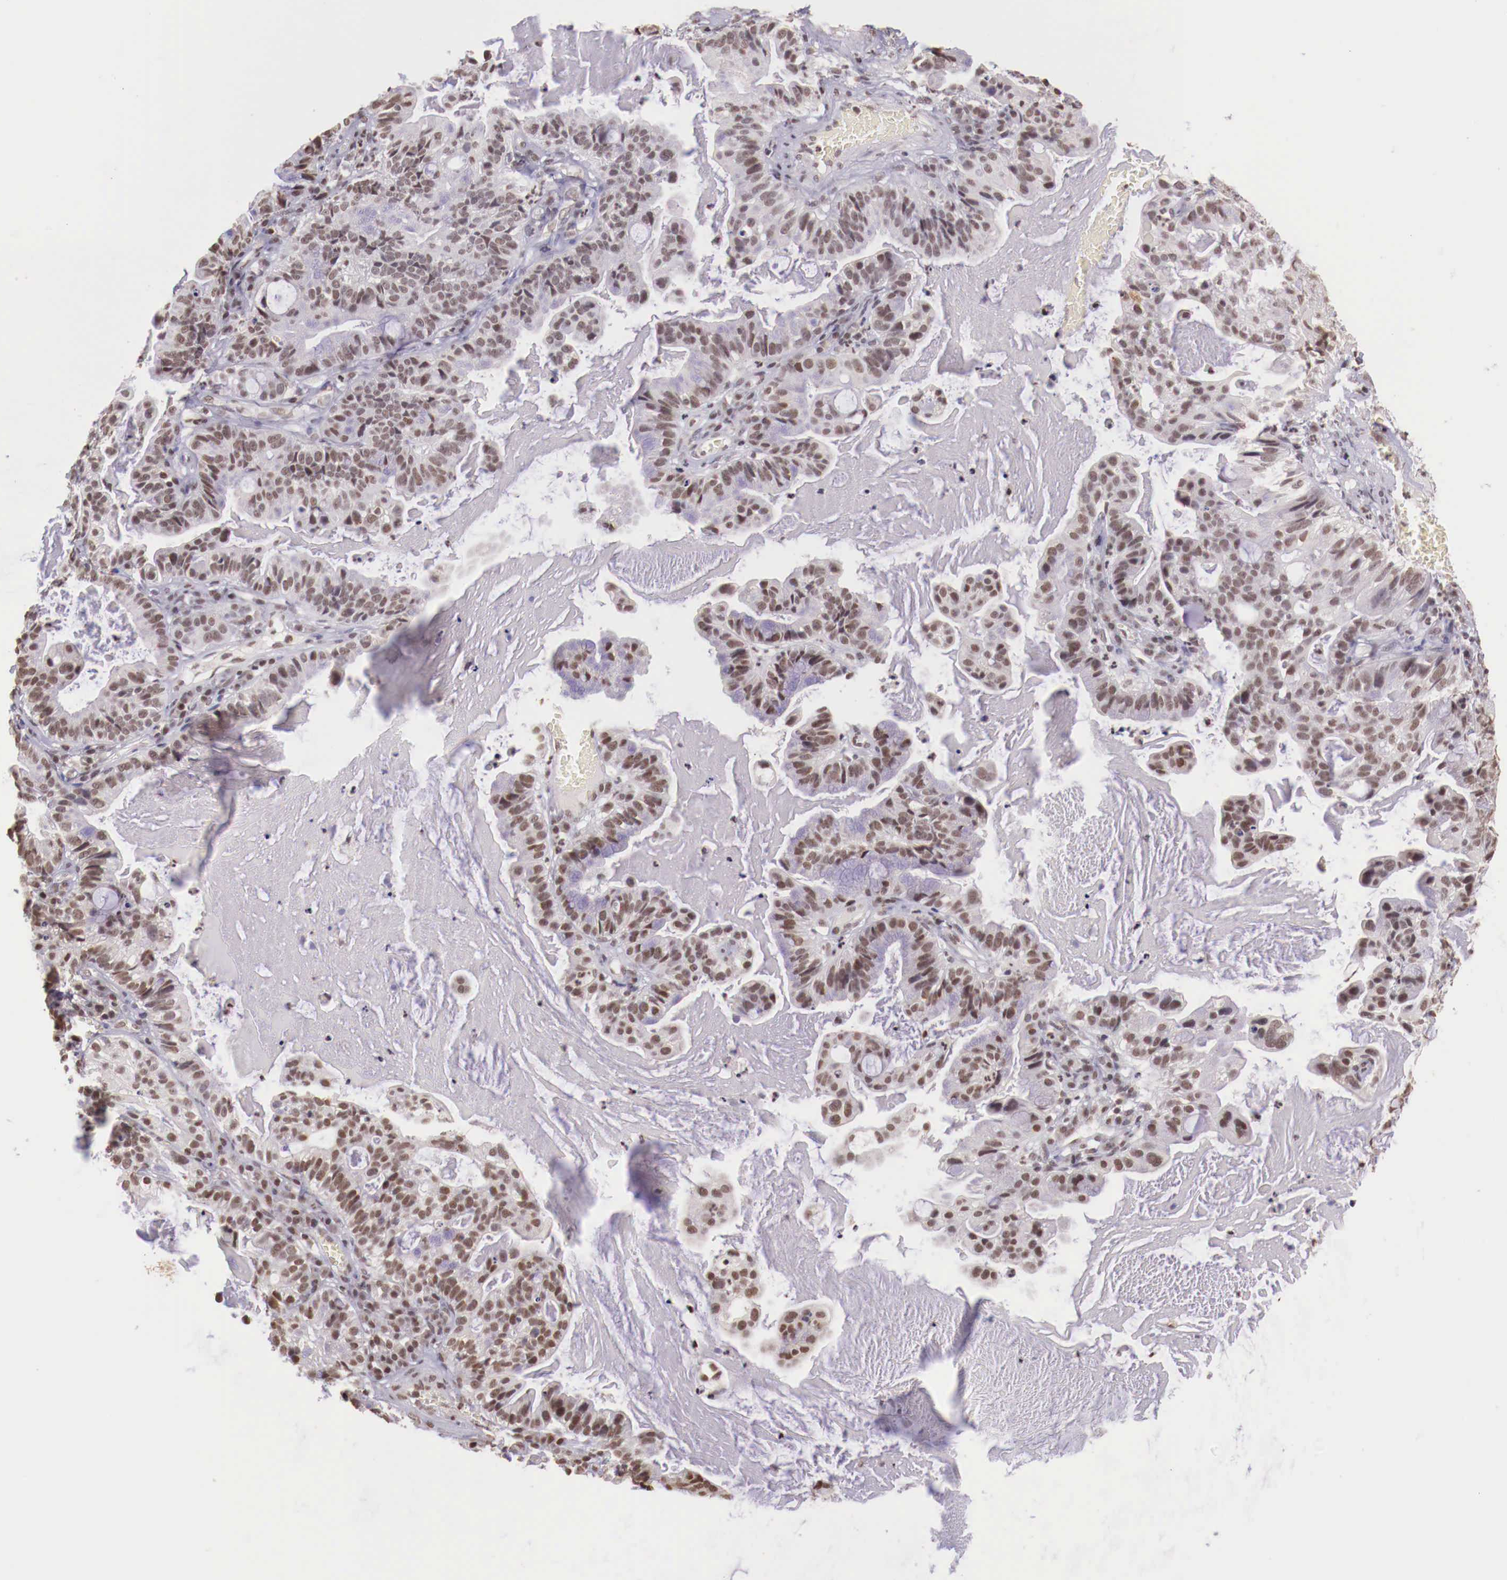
{"staining": {"intensity": "weak", "quantity": ">75%", "location": "nuclear"}, "tissue": "cervical cancer", "cell_type": "Tumor cells", "image_type": "cancer", "snomed": [{"axis": "morphology", "description": "Adenocarcinoma, NOS"}, {"axis": "topography", "description": "Cervix"}], "caption": "Immunohistochemistry of human adenocarcinoma (cervical) displays low levels of weak nuclear positivity in about >75% of tumor cells. (Stains: DAB in brown, nuclei in blue, Microscopy: brightfield microscopy at high magnification).", "gene": "SP1", "patient": {"sex": "female", "age": 41}}